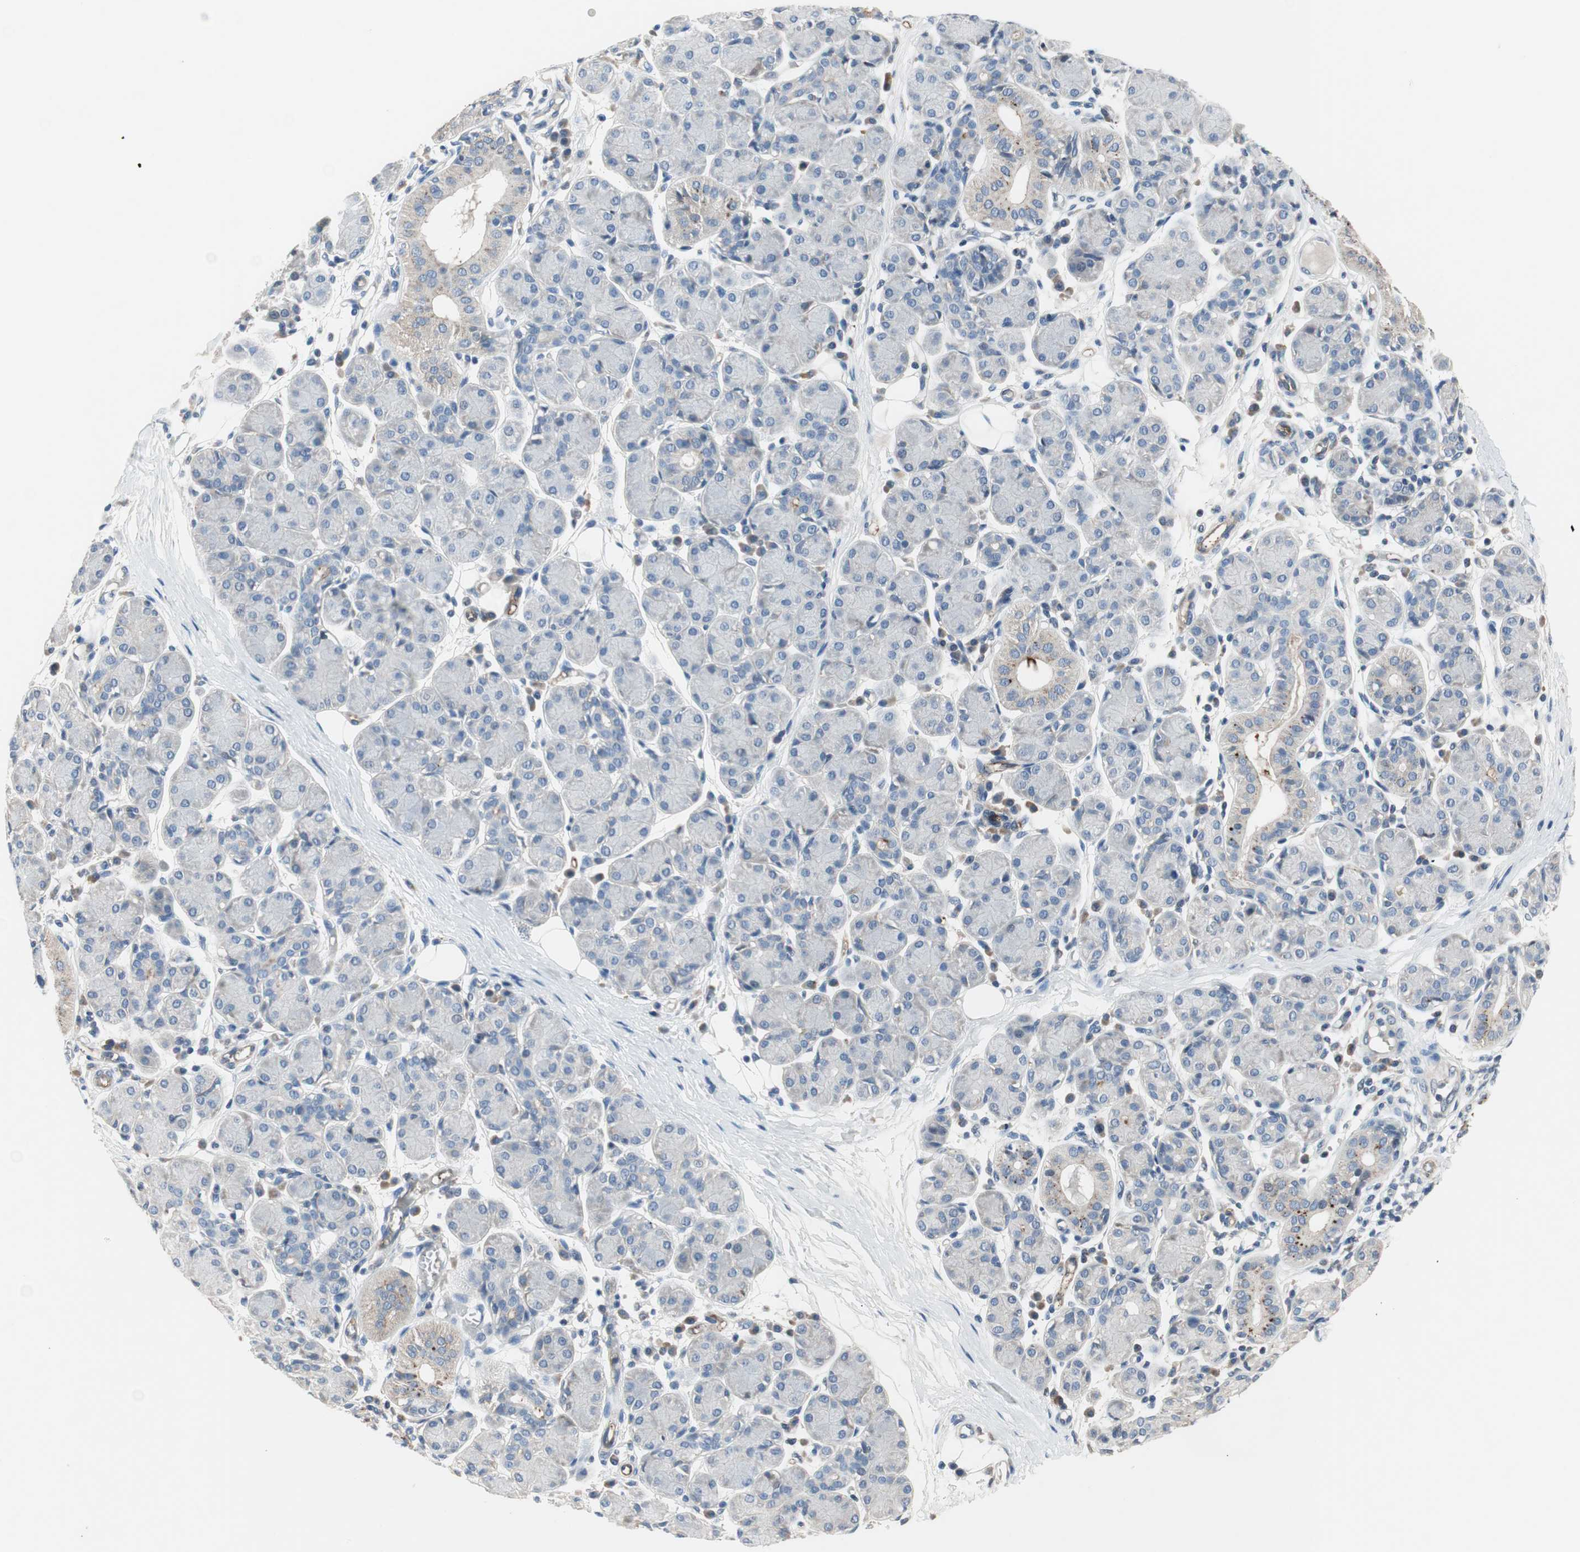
{"staining": {"intensity": "negative", "quantity": "none", "location": "none"}, "tissue": "salivary gland", "cell_type": "Glandular cells", "image_type": "normal", "snomed": [{"axis": "morphology", "description": "Normal tissue, NOS"}, {"axis": "morphology", "description": "Inflammation, NOS"}, {"axis": "topography", "description": "Lymph node"}, {"axis": "topography", "description": "Salivary gland"}], "caption": "A photomicrograph of salivary gland stained for a protein demonstrates no brown staining in glandular cells.", "gene": "ALPL", "patient": {"sex": "male", "age": 3}}